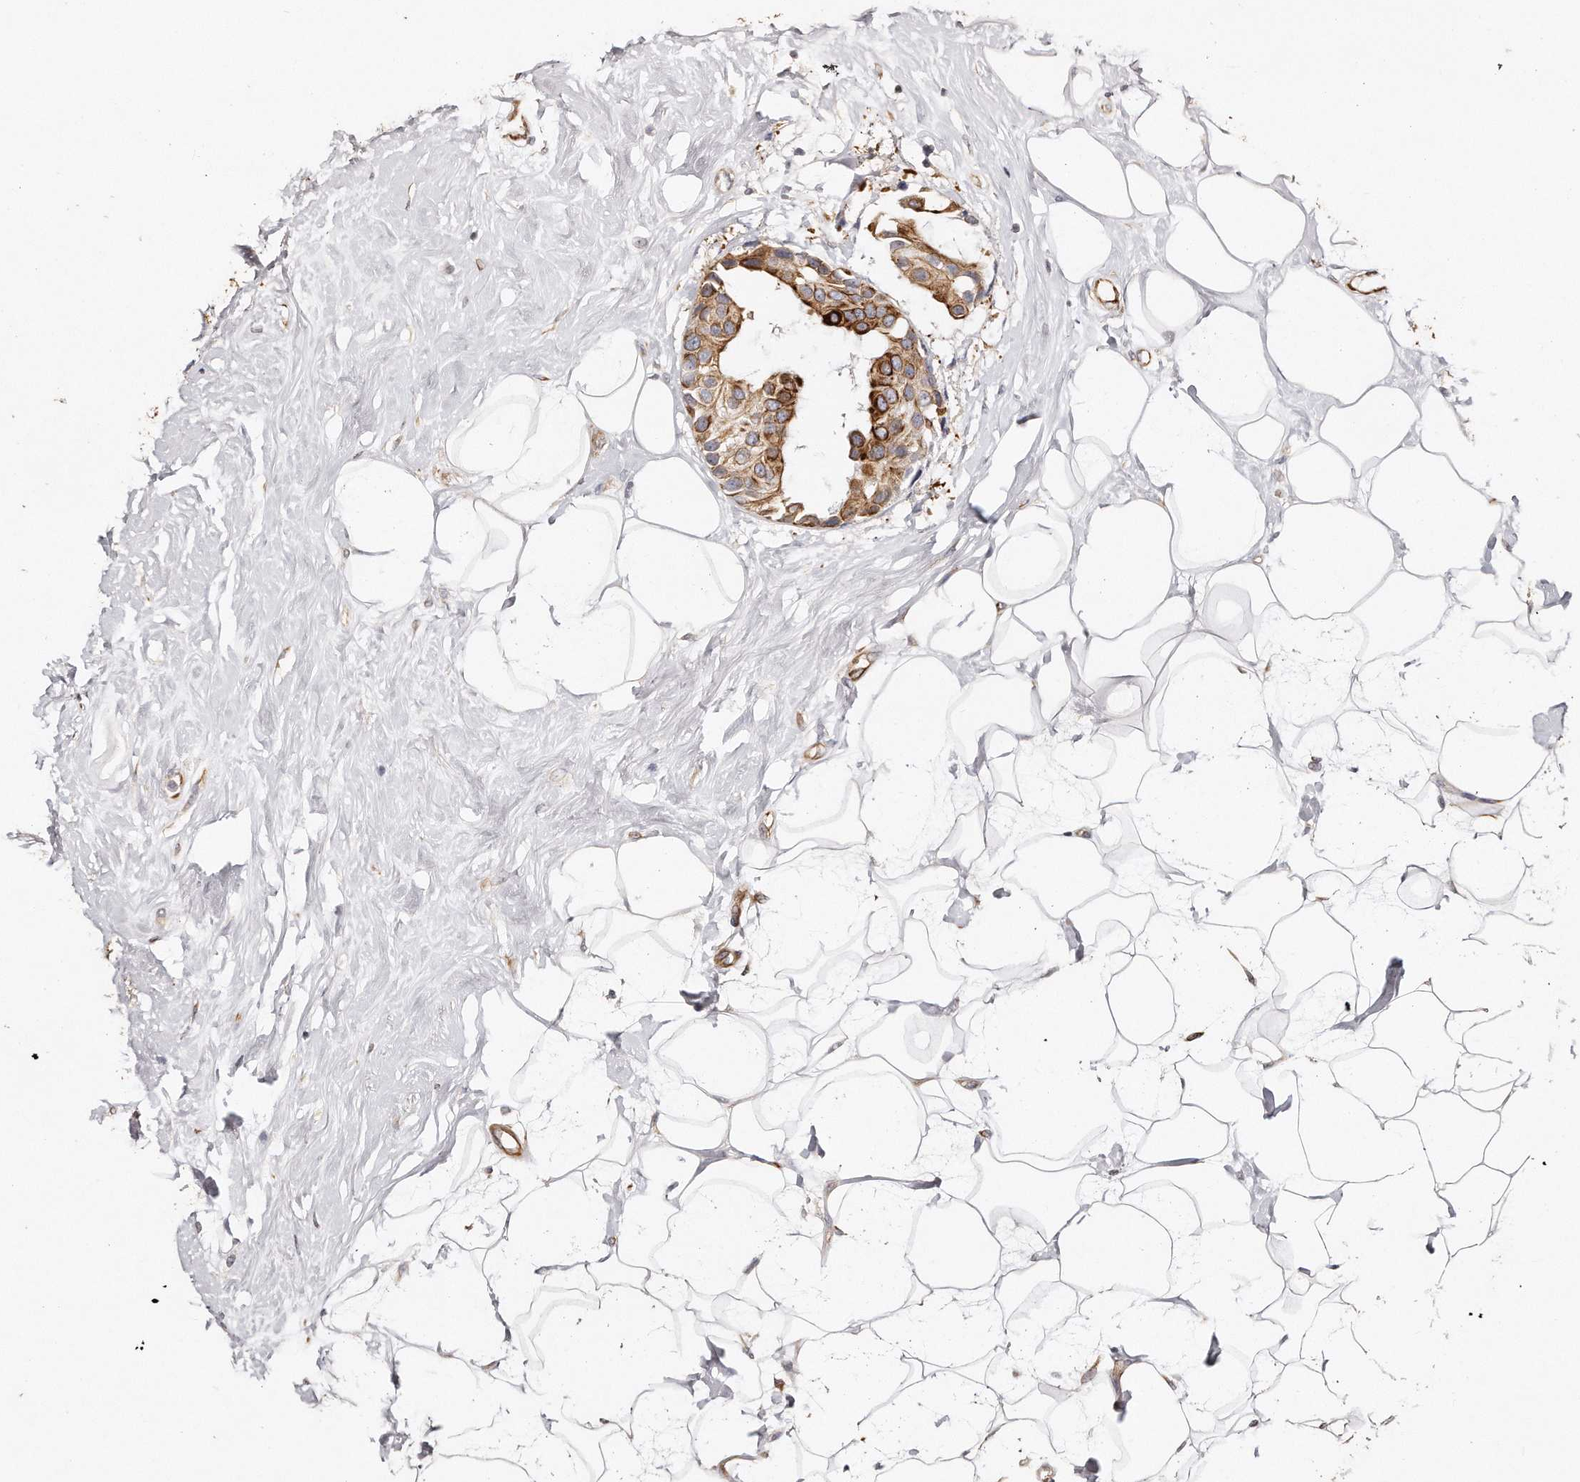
{"staining": {"intensity": "moderate", "quantity": ">75%", "location": "cytoplasmic/membranous"}, "tissue": "breast cancer", "cell_type": "Tumor cells", "image_type": "cancer", "snomed": [{"axis": "morphology", "description": "Normal tissue, NOS"}, {"axis": "morphology", "description": "Duct carcinoma"}, {"axis": "topography", "description": "Breast"}], "caption": "DAB (3,3'-diaminobenzidine) immunohistochemical staining of human invasive ductal carcinoma (breast) shows moderate cytoplasmic/membranous protein positivity in about >75% of tumor cells.", "gene": "ZYG11A", "patient": {"sex": "female", "age": 39}}